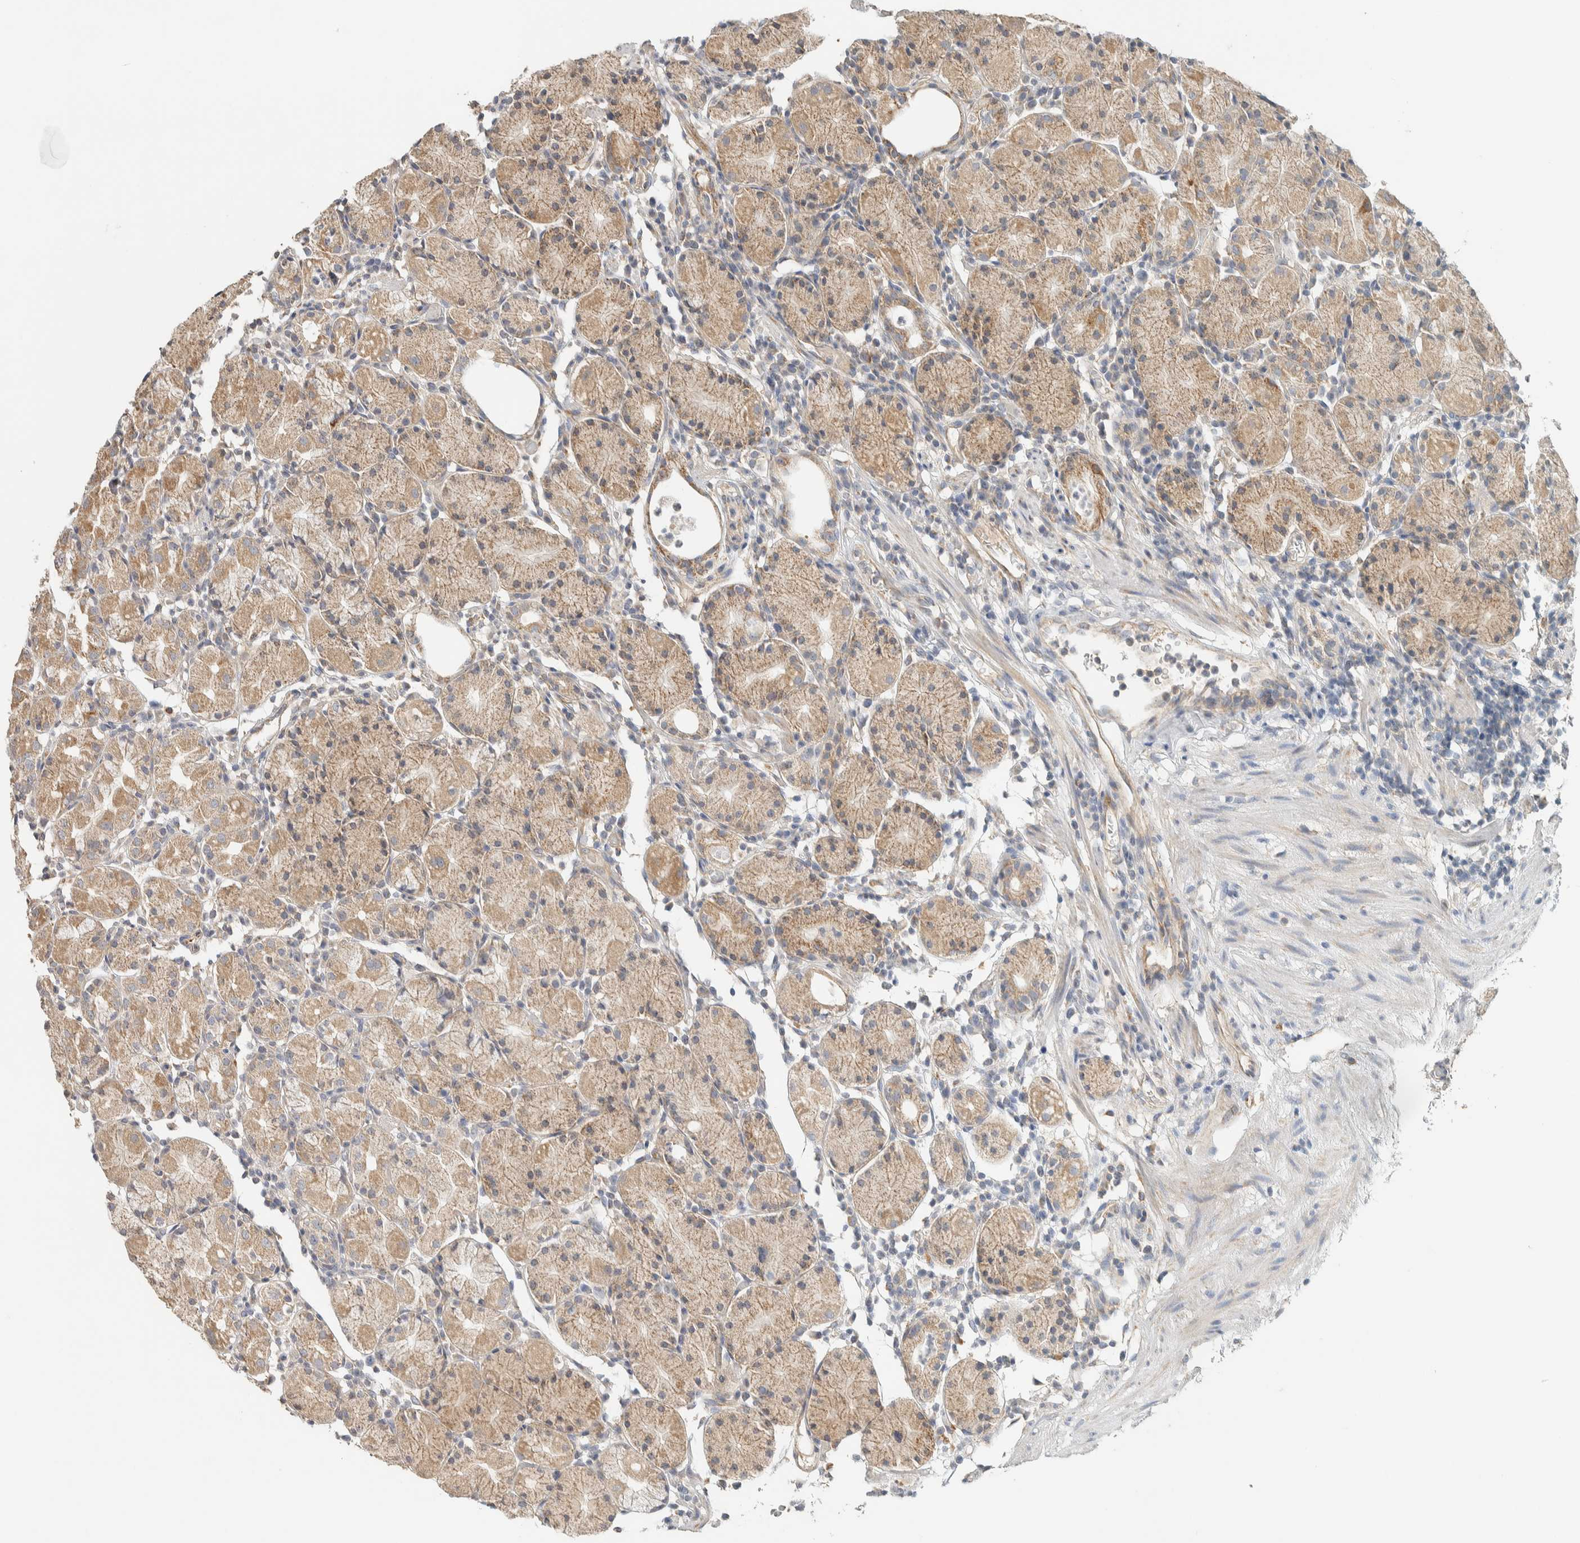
{"staining": {"intensity": "weak", "quantity": "25%-75%", "location": "cytoplasmic/membranous"}, "tissue": "stomach", "cell_type": "Glandular cells", "image_type": "normal", "snomed": [{"axis": "morphology", "description": "Normal tissue, NOS"}, {"axis": "topography", "description": "Stomach"}, {"axis": "topography", "description": "Stomach, lower"}], "caption": "Immunohistochemical staining of normal human stomach displays 25%-75% levels of weak cytoplasmic/membranous protein staining in approximately 25%-75% of glandular cells.", "gene": "PDE7B", "patient": {"sex": "female", "age": 75}}